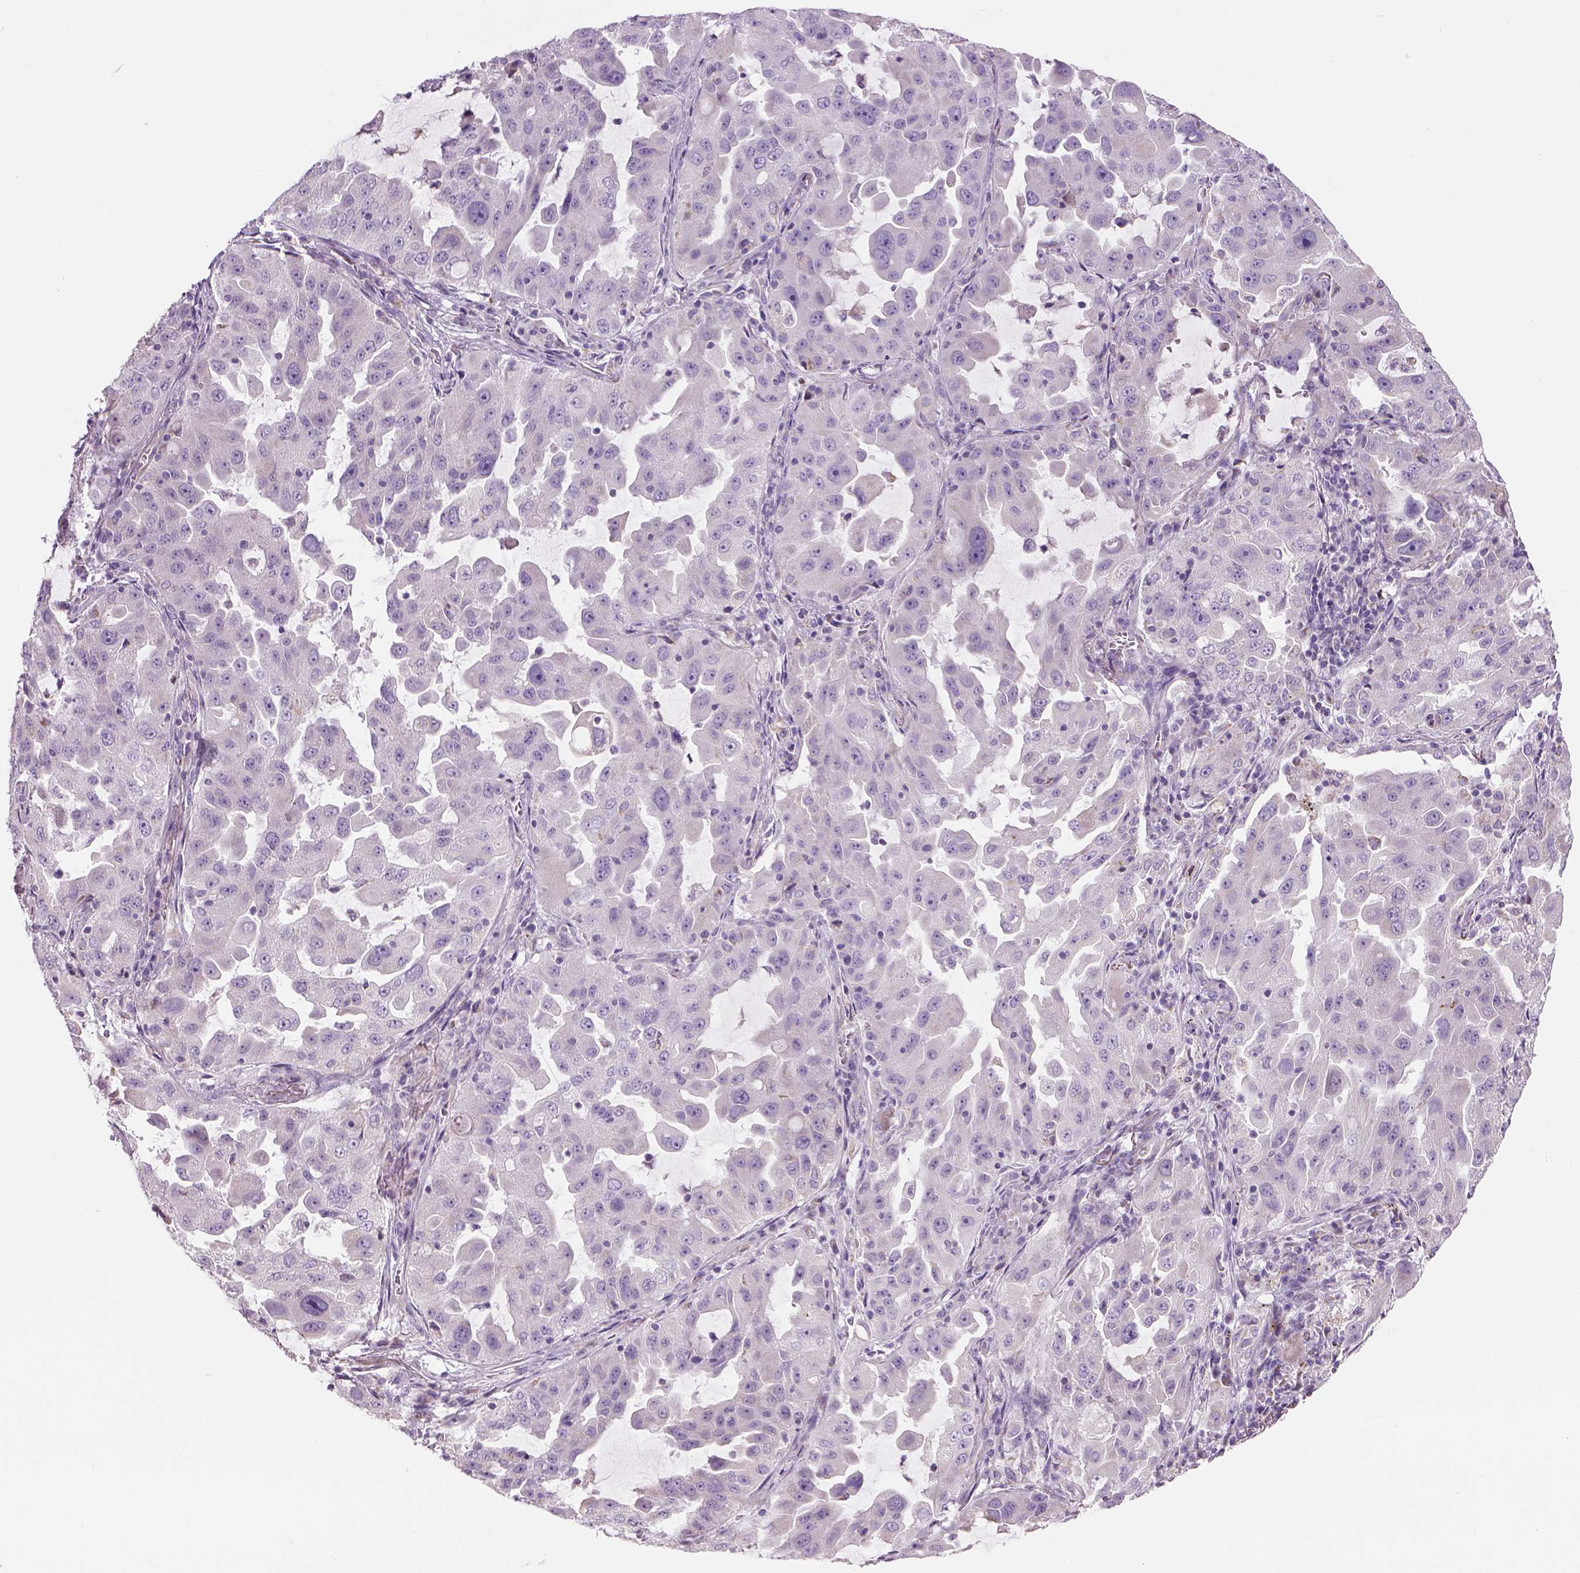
{"staining": {"intensity": "negative", "quantity": "none", "location": "none"}, "tissue": "lung cancer", "cell_type": "Tumor cells", "image_type": "cancer", "snomed": [{"axis": "morphology", "description": "Adenocarcinoma, NOS"}, {"axis": "topography", "description": "Lung"}], "caption": "The micrograph exhibits no staining of tumor cells in lung cancer. (DAB immunohistochemistry, high magnification).", "gene": "IFT52", "patient": {"sex": "female", "age": 61}}